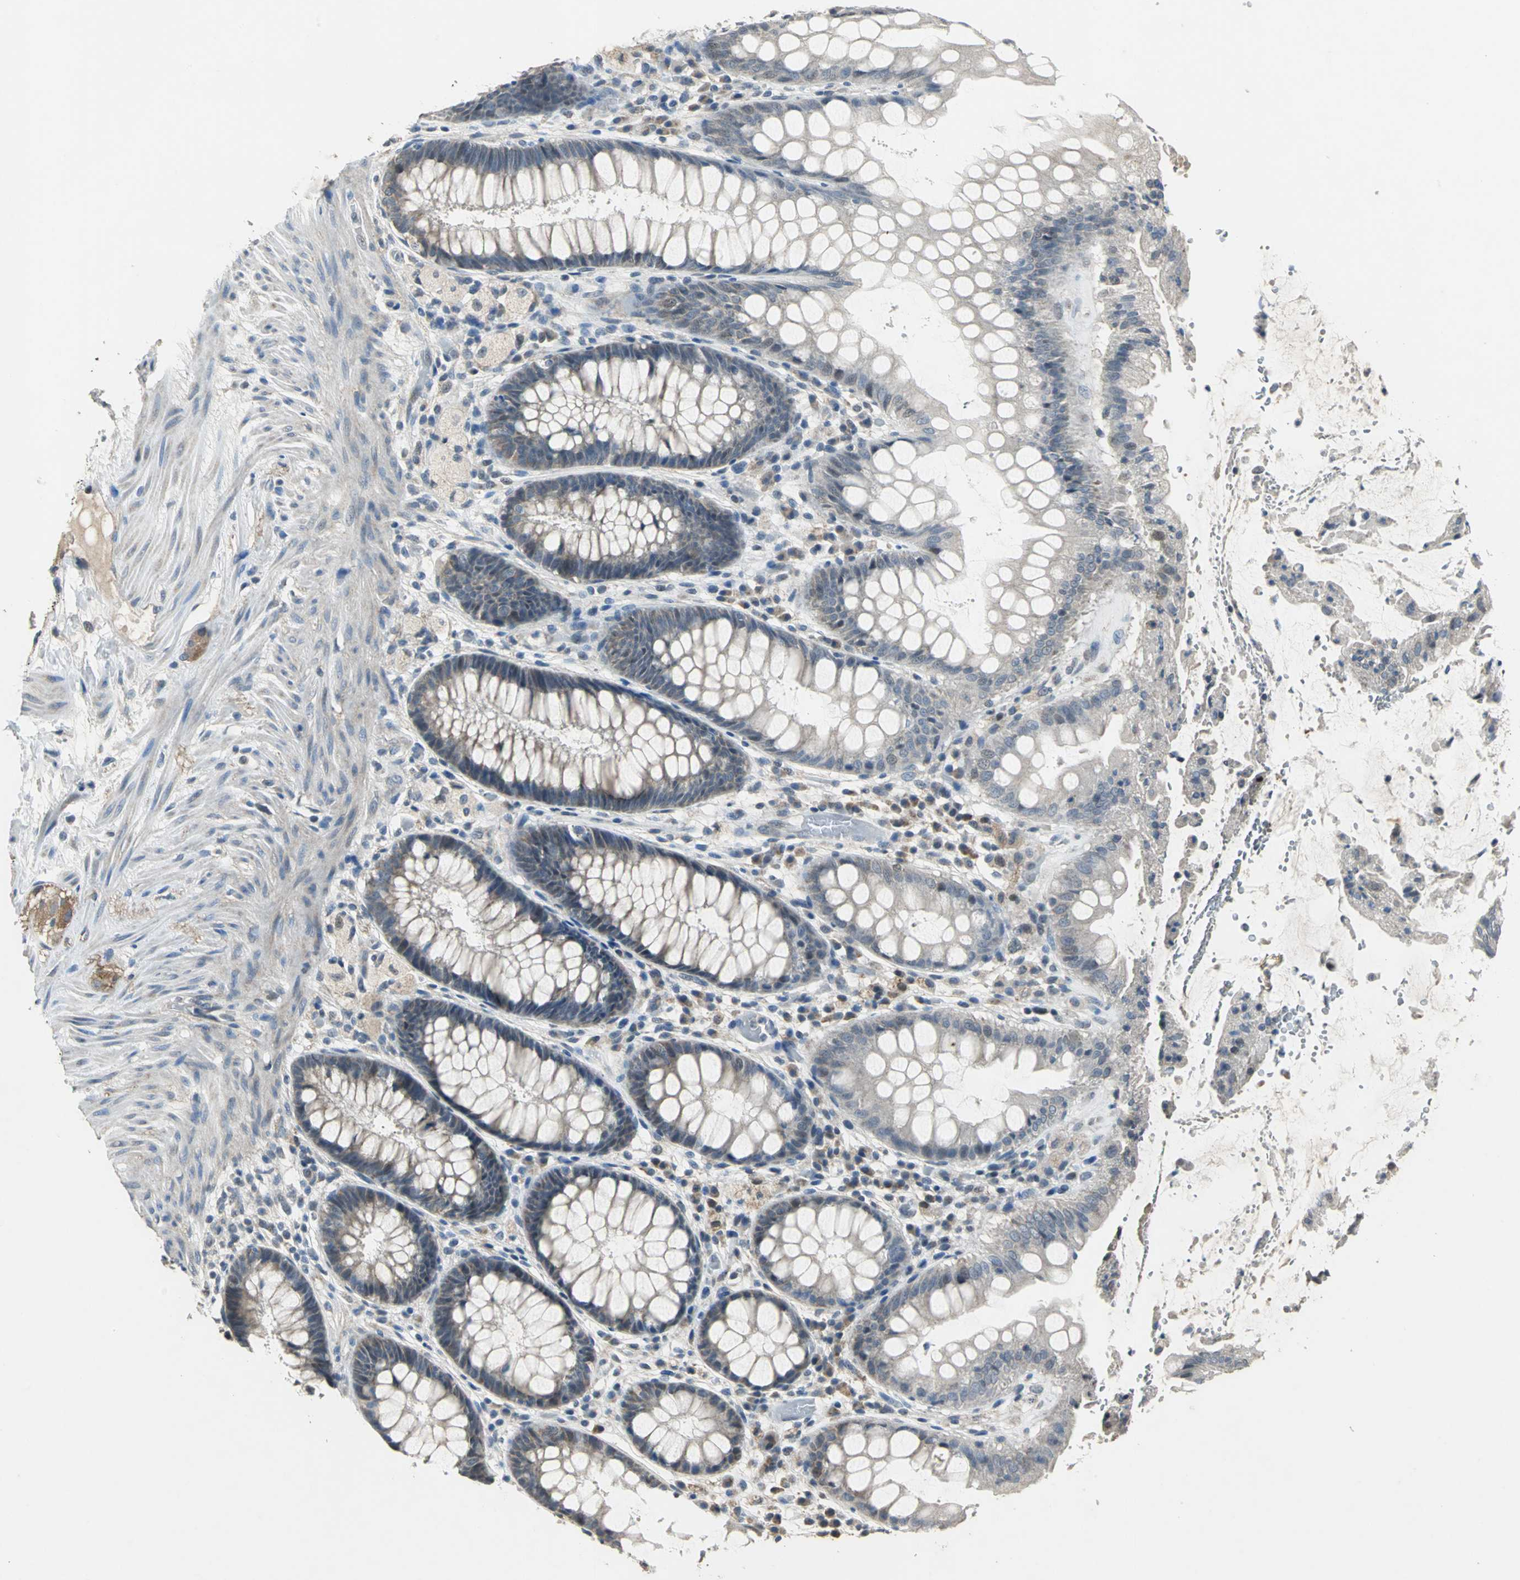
{"staining": {"intensity": "moderate", "quantity": "25%-75%", "location": "cytoplasmic/membranous"}, "tissue": "rectum", "cell_type": "Glandular cells", "image_type": "normal", "snomed": [{"axis": "morphology", "description": "Normal tissue, NOS"}, {"axis": "topography", "description": "Rectum"}], "caption": "Protein expression analysis of unremarkable rectum shows moderate cytoplasmic/membranous expression in approximately 25%-75% of glandular cells.", "gene": "JADE3", "patient": {"sex": "female", "age": 46}}